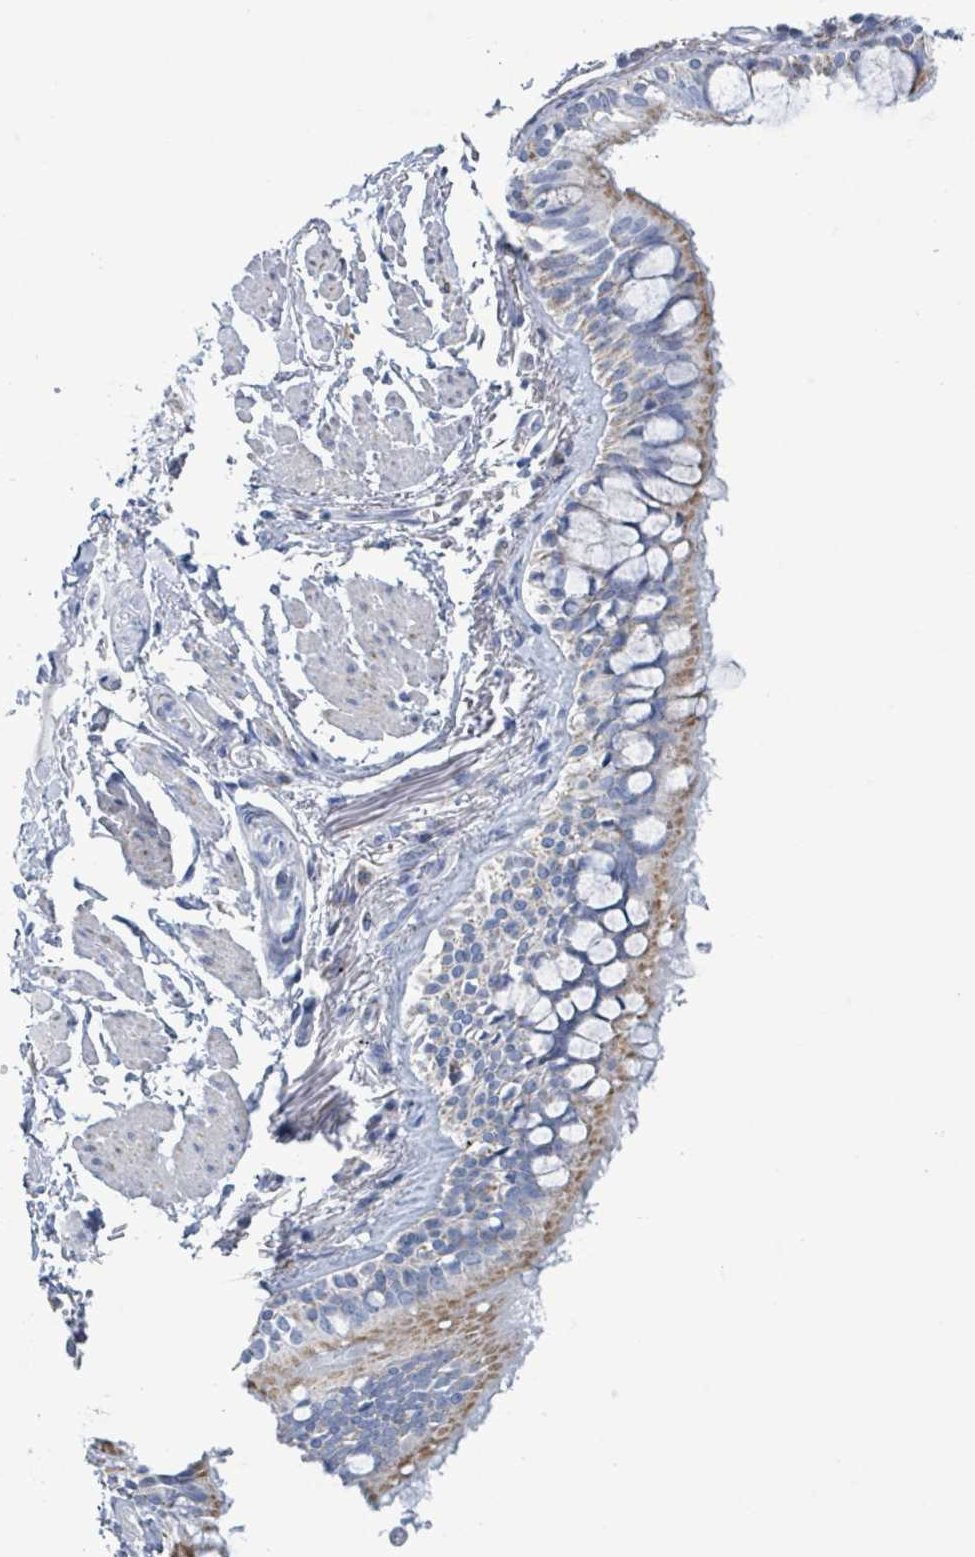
{"staining": {"intensity": "weak", "quantity": "25%-75%", "location": "cytoplasmic/membranous"}, "tissue": "bronchus", "cell_type": "Respiratory epithelial cells", "image_type": "normal", "snomed": [{"axis": "morphology", "description": "Normal tissue, NOS"}, {"axis": "topography", "description": "Bronchus"}], "caption": "Protein staining shows weak cytoplasmic/membranous staining in approximately 25%-75% of respiratory epithelial cells in benign bronchus.", "gene": "AKR1C4", "patient": {"sex": "male", "age": 70}}